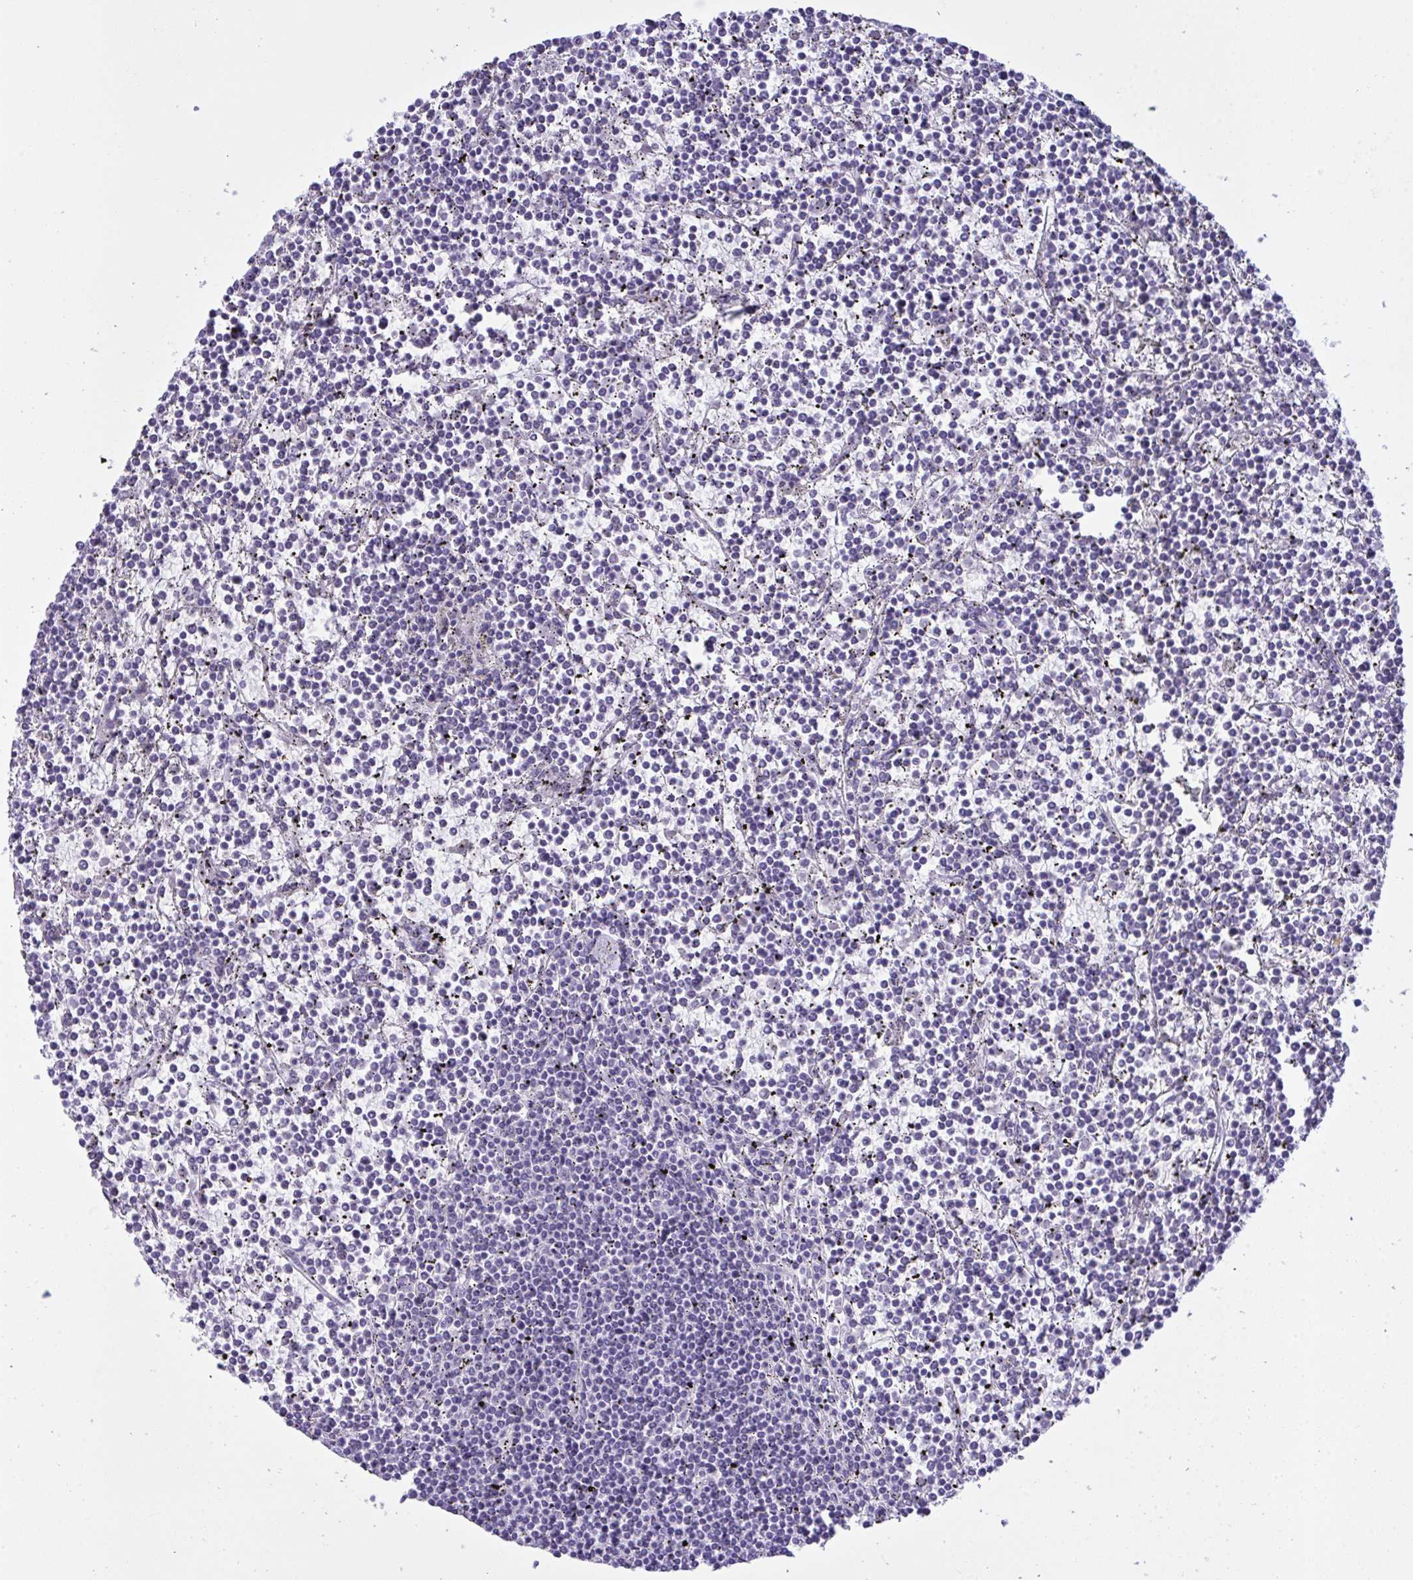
{"staining": {"intensity": "negative", "quantity": "none", "location": "none"}, "tissue": "lymphoma", "cell_type": "Tumor cells", "image_type": "cancer", "snomed": [{"axis": "morphology", "description": "Malignant lymphoma, non-Hodgkin's type, Low grade"}, {"axis": "topography", "description": "Spleen"}], "caption": "High power microscopy histopathology image of an immunohistochemistry histopathology image of lymphoma, revealing no significant positivity in tumor cells.", "gene": "ELN", "patient": {"sex": "female", "age": 19}}